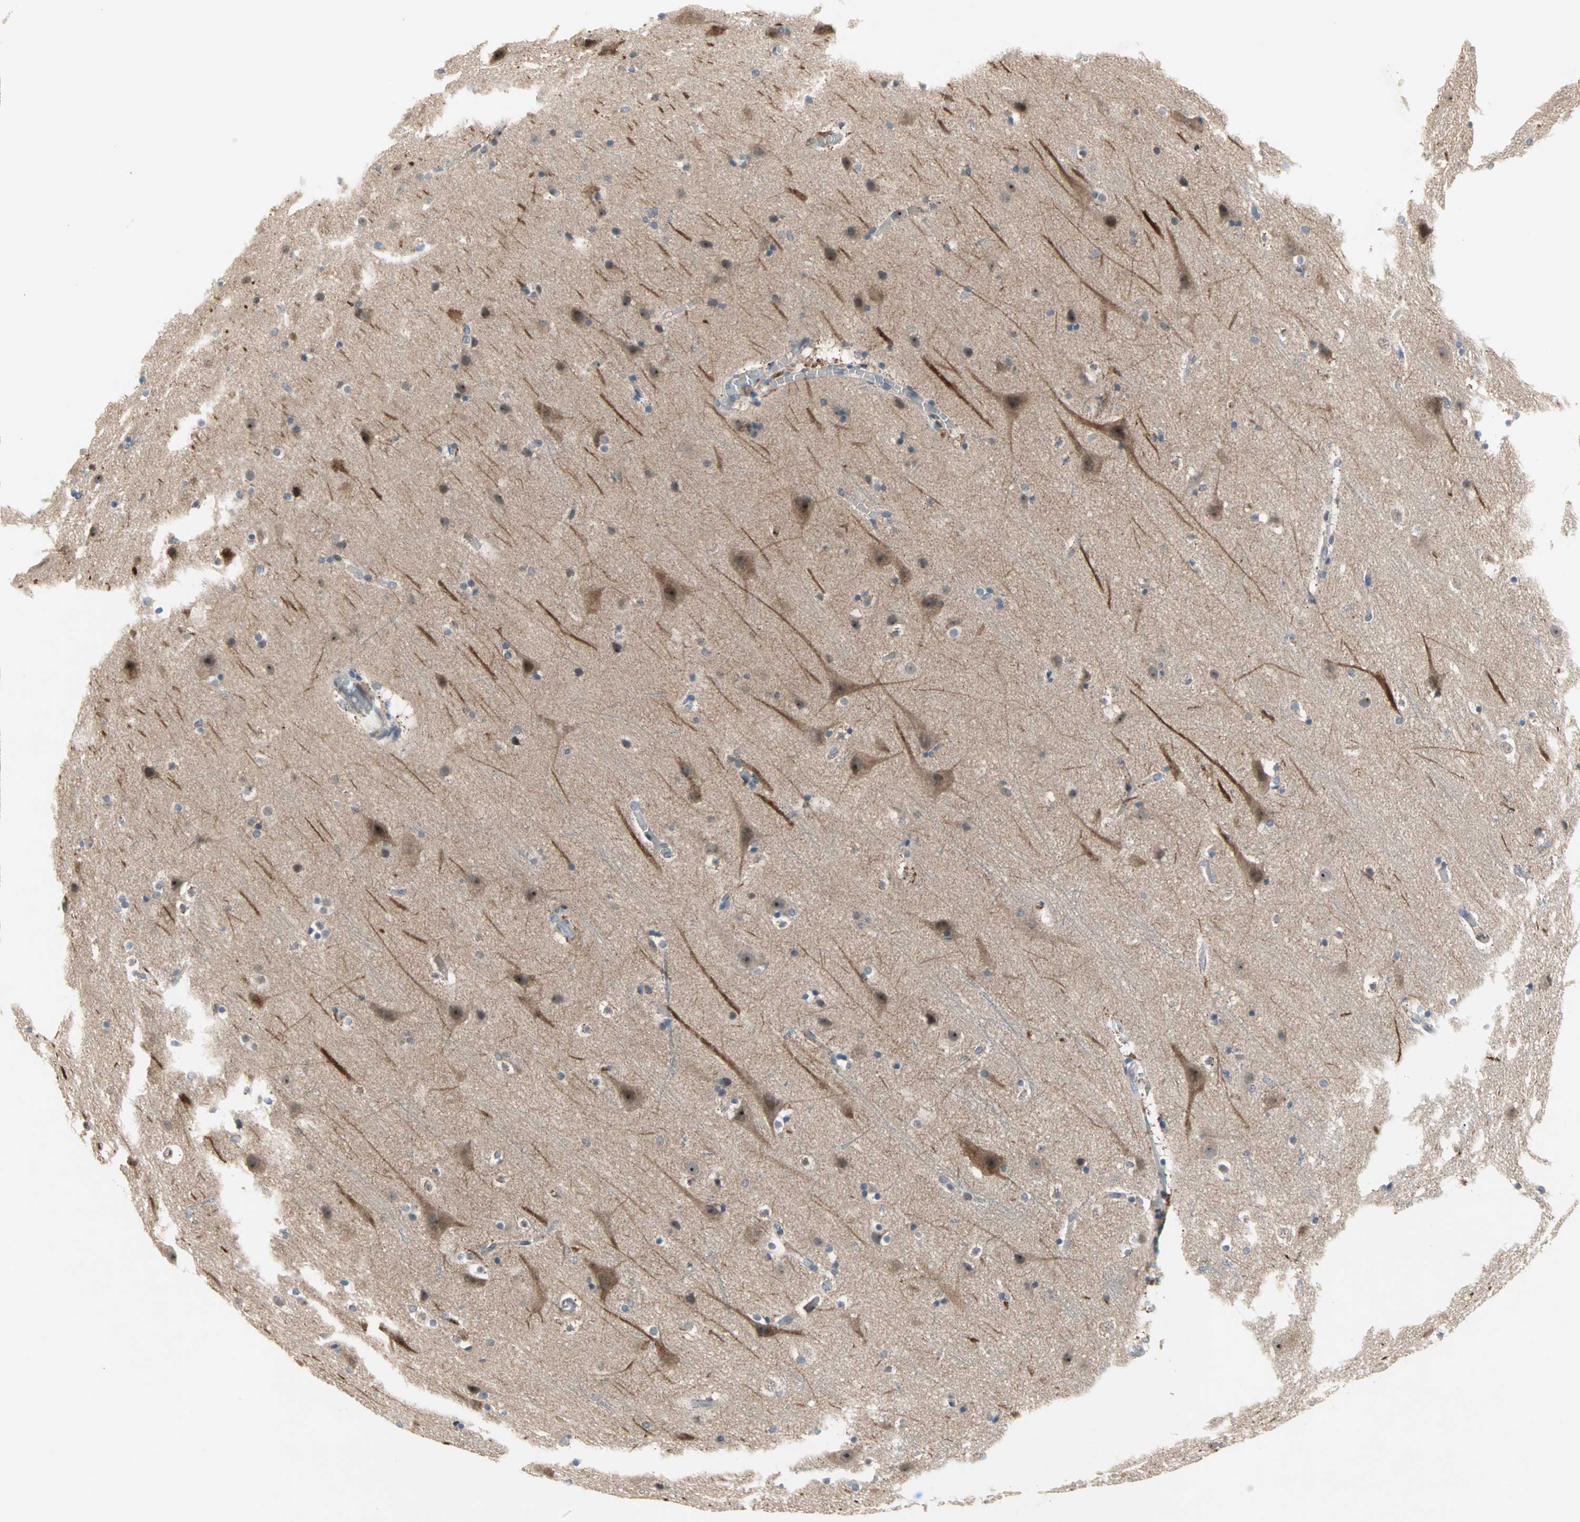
{"staining": {"intensity": "negative", "quantity": "none", "location": "none"}, "tissue": "cerebral cortex", "cell_type": "Endothelial cells", "image_type": "normal", "snomed": [{"axis": "morphology", "description": "Normal tissue, NOS"}, {"axis": "topography", "description": "Cerebral cortex"}], "caption": "Protein analysis of benign cerebral cortex shows no significant expression in endothelial cells. Brightfield microscopy of IHC stained with DAB (3,3'-diaminobenzidine) (brown) and hematoxylin (blue), captured at high magnification.", "gene": "PROS1", "patient": {"sex": "male", "age": 45}}